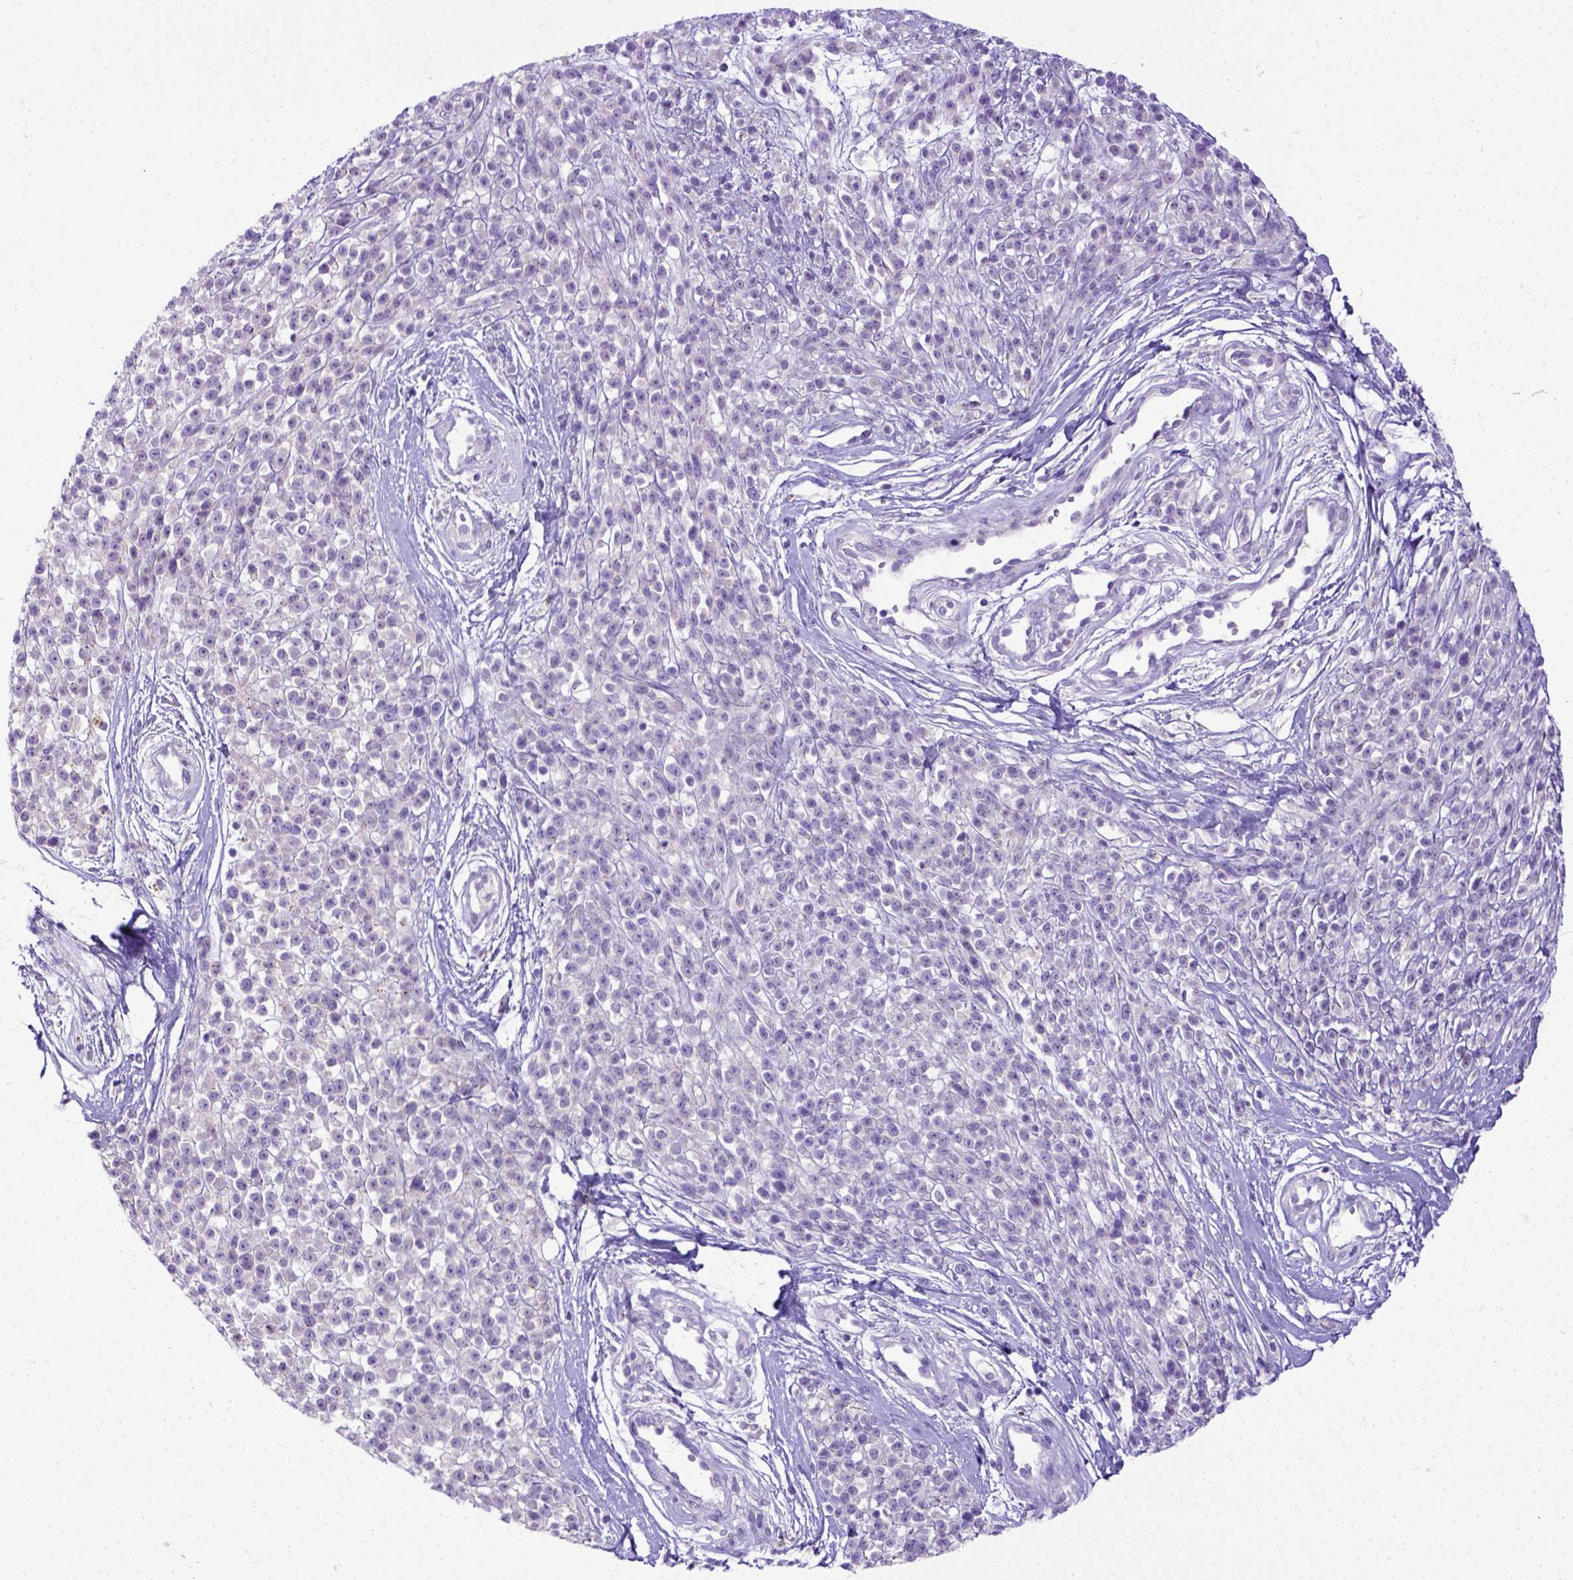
{"staining": {"intensity": "negative", "quantity": "none", "location": "none"}, "tissue": "melanoma", "cell_type": "Tumor cells", "image_type": "cancer", "snomed": [{"axis": "morphology", "description": "Malignant melanoma, NOS"}, {"axis": "topography", "description": "Skin"}, {"axis": "topography", "description": "Skin of trunk"}], "caption": "Melanoma stained for a protein using immunohistochemistry (IHC) demonstrates no staining tumor cells.", "gene": "CFAP300", "patient": {"sex": "male", "age": 74}}